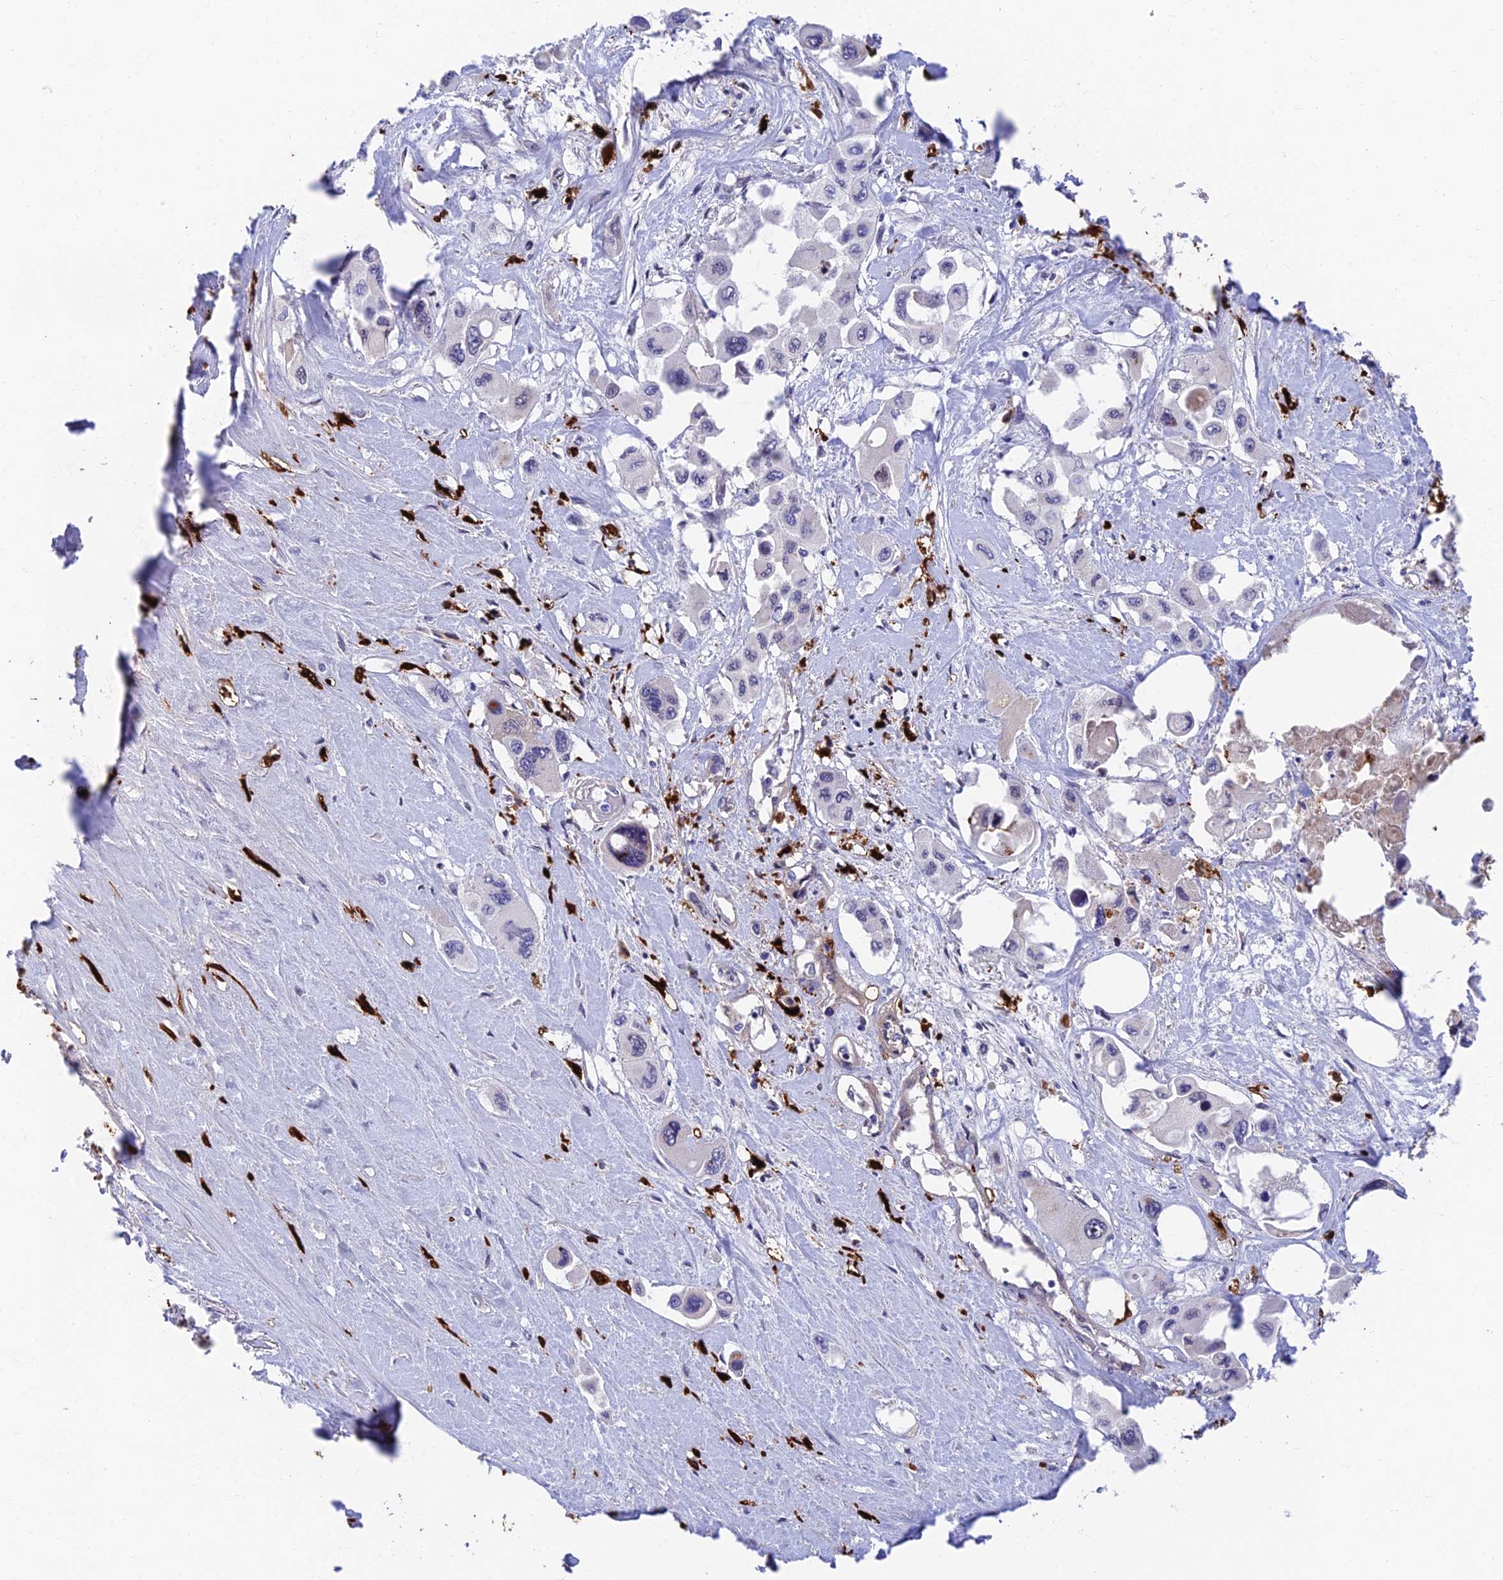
{"staining": {"intensity": "negative", "quantity": "none", "location": "none"}, "tissue": "pancreatic cancer", "cell_type": "Tumor cells", "image_type": "cancer", "snomed": [{"axis": "morphology", "description": "Adenocarcinoma, NOS"}, {"axis": "topography", "description": "Pancreas"}], "caption": "Pancreatic cancer stained for a protein using immunohistochemistry displays no positivity tumor cells.", "gene": "NSMCE1", "patient": {"sex": "male", "age": 92}}